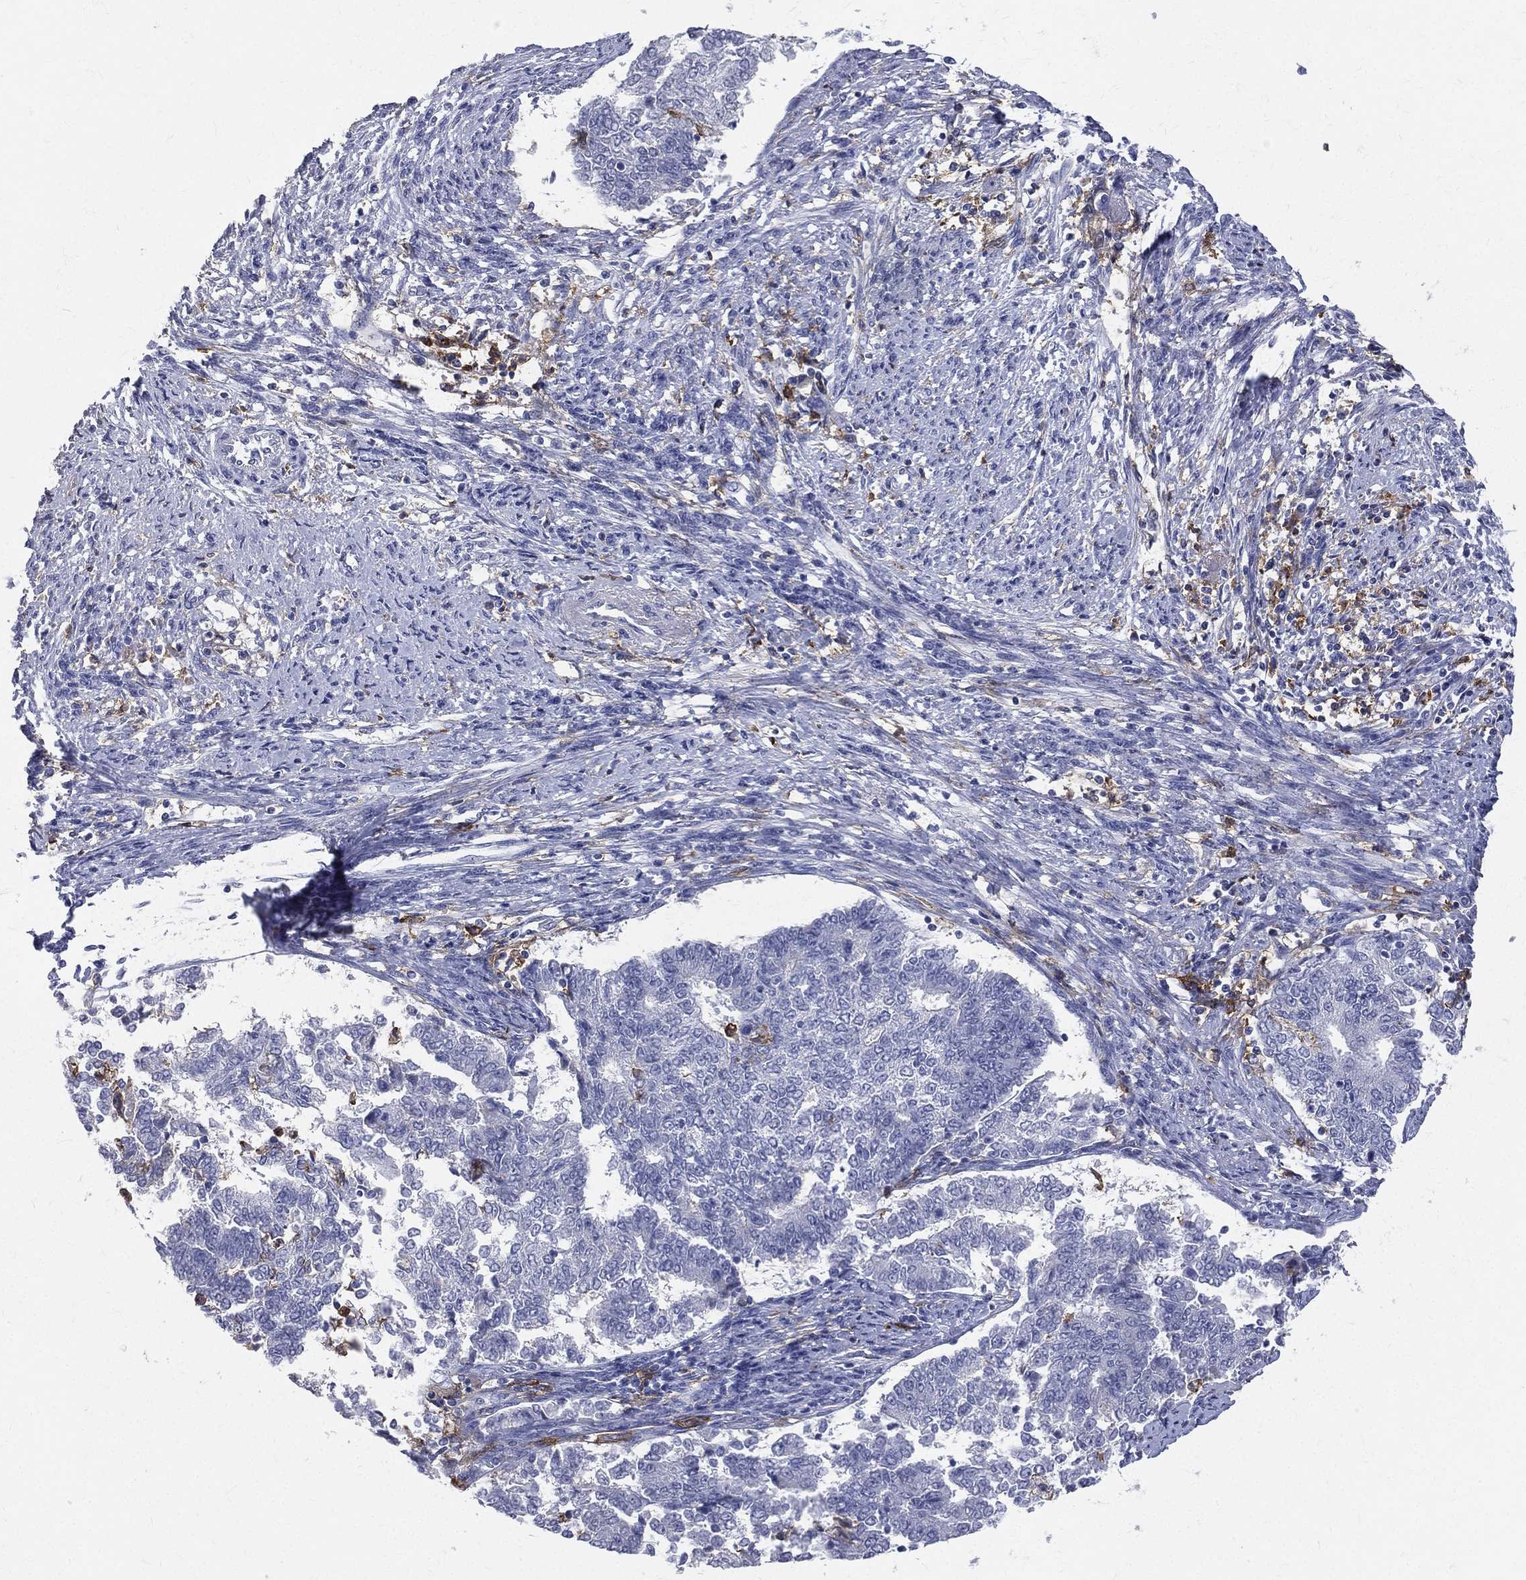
{"staining": {"intensity": "negative", "quantity": "none", "location": "none"}, "tissue": "endometrial cancer", "cell_type": "Tumor cells", "image_type": "cancer", "snomed": [{"axis": "morphology", "description": "Adenocarcinoma, NOS"}, {"axis": "topography", "description": "Endometrium"}], "caption": "The micrograph shows no staining of tumor cells in endometrial cancer (adenocarcinoma).", "gene": "CD33", "patient": {"sex": "female", "age": 65}}